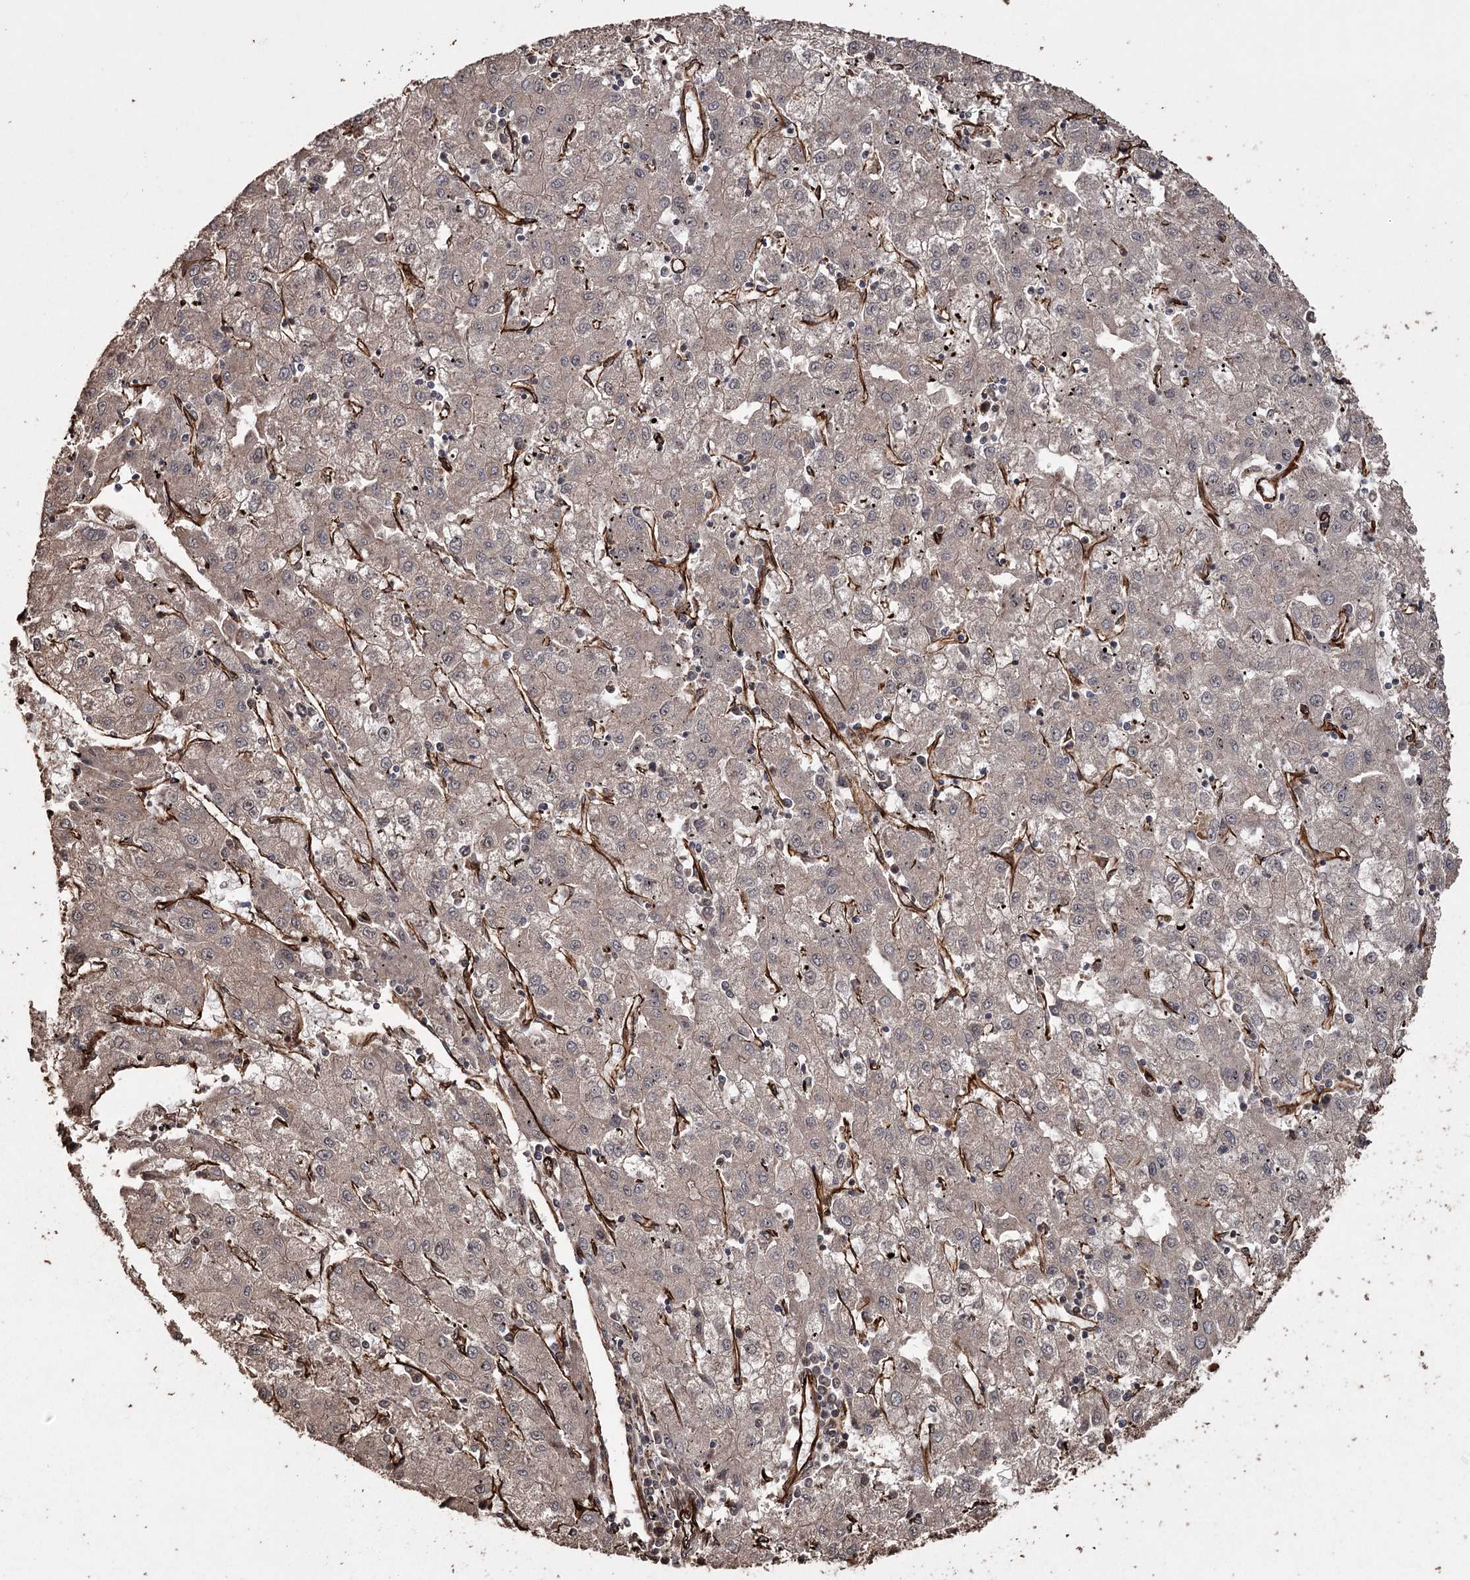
{"staining": {"intensity": "weak", "quantity": "<25%", "location": "cytoplasmic/membranous"}, "tissue": "liver cancer", "cell_type": "Tumor cells", "image_type": "cancer", "snomed": [{"axis": "morphology", "description": "Carcinoma, Hepatocellular, NOS"}, {"axis": "topography", "description": "Liver"}], "caption": "A high-resolution image shows immunohistochemistry staining of liver hepatocellular carcinoma, which shows no significant positivity in tumor cells.", "gene": "RPAP3", "patient": {"sex": "male", "age": 72}}